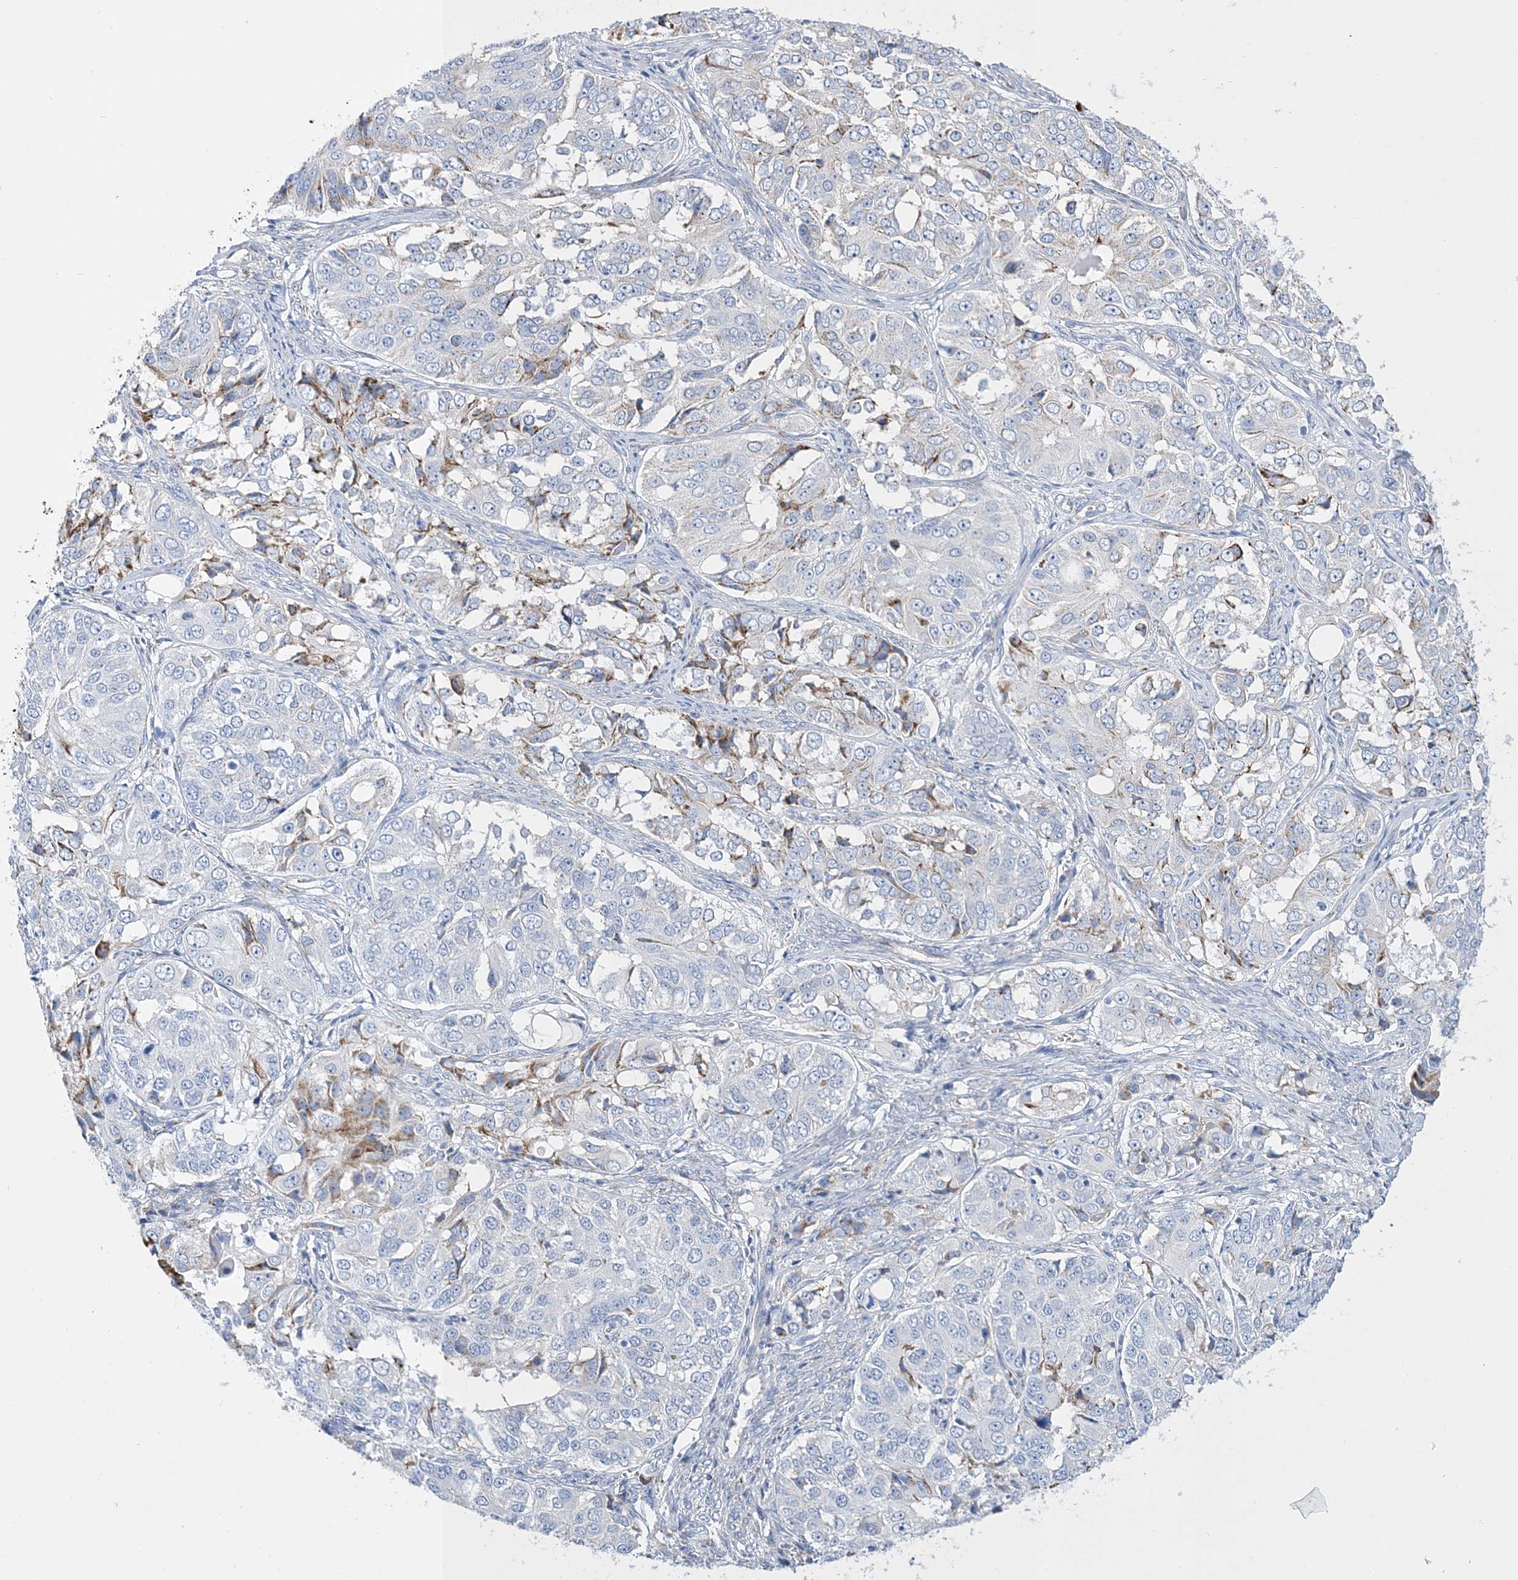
{"staining": {"intensity": "moderate", "quantity": "<25%", "location": "cytoplasmic/membranous"}, "tissue": "ovarian cancer", "cell_type": "Tumor cells", "image_type": "cancer", "snomed": [{"axis": "morphology", "description": "Carcinoma, endometroid"}, {"axis": "topography", "description": "Ovary"}], "caption": "This is a photomicrograph of IHC staining of endometroid carcinoma (ovarian), which shows moderate positivity in the cytoplasmic/membranous of tumor cells.", "gene": "TSPYL6", "patient": {"sex": "female", "age": 51}}